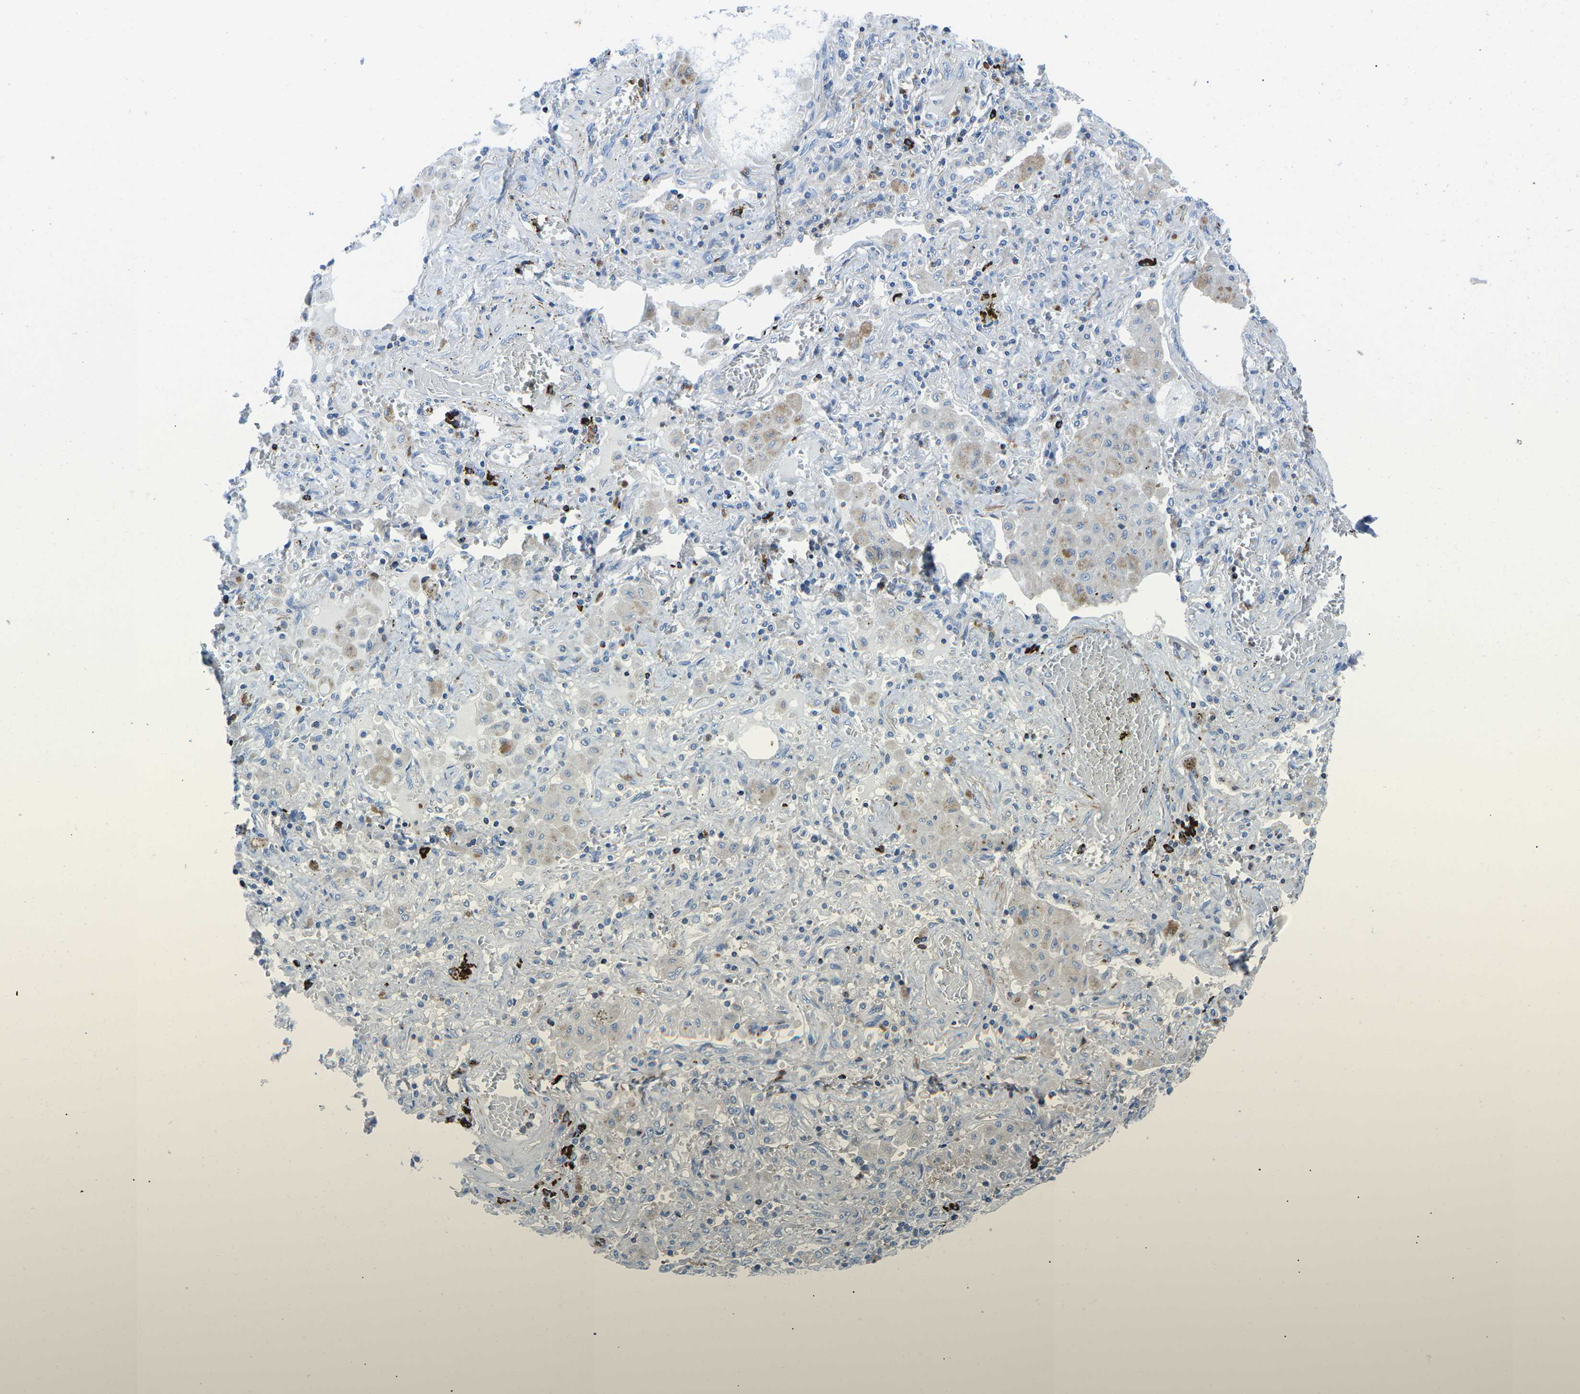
{"staining": {"intensity": "negative", "quantity": "none", "location": "none"}, "tissue": "lung cancer", "cell_type": "Tumor cells", "image_type": "cancer", "snomed": [{"axis": "morphology", "description": "Squamous cell carcinoma, NOS"}, {"axis": "topography", "description": "Lung"}], "caption": "This is a image of IHC staining of lung cancer (squamous cell carcinoma), which shows no staining in tumor cells.", "gene": "MC4R", "patient": {"sex": "female", "age": 47}}